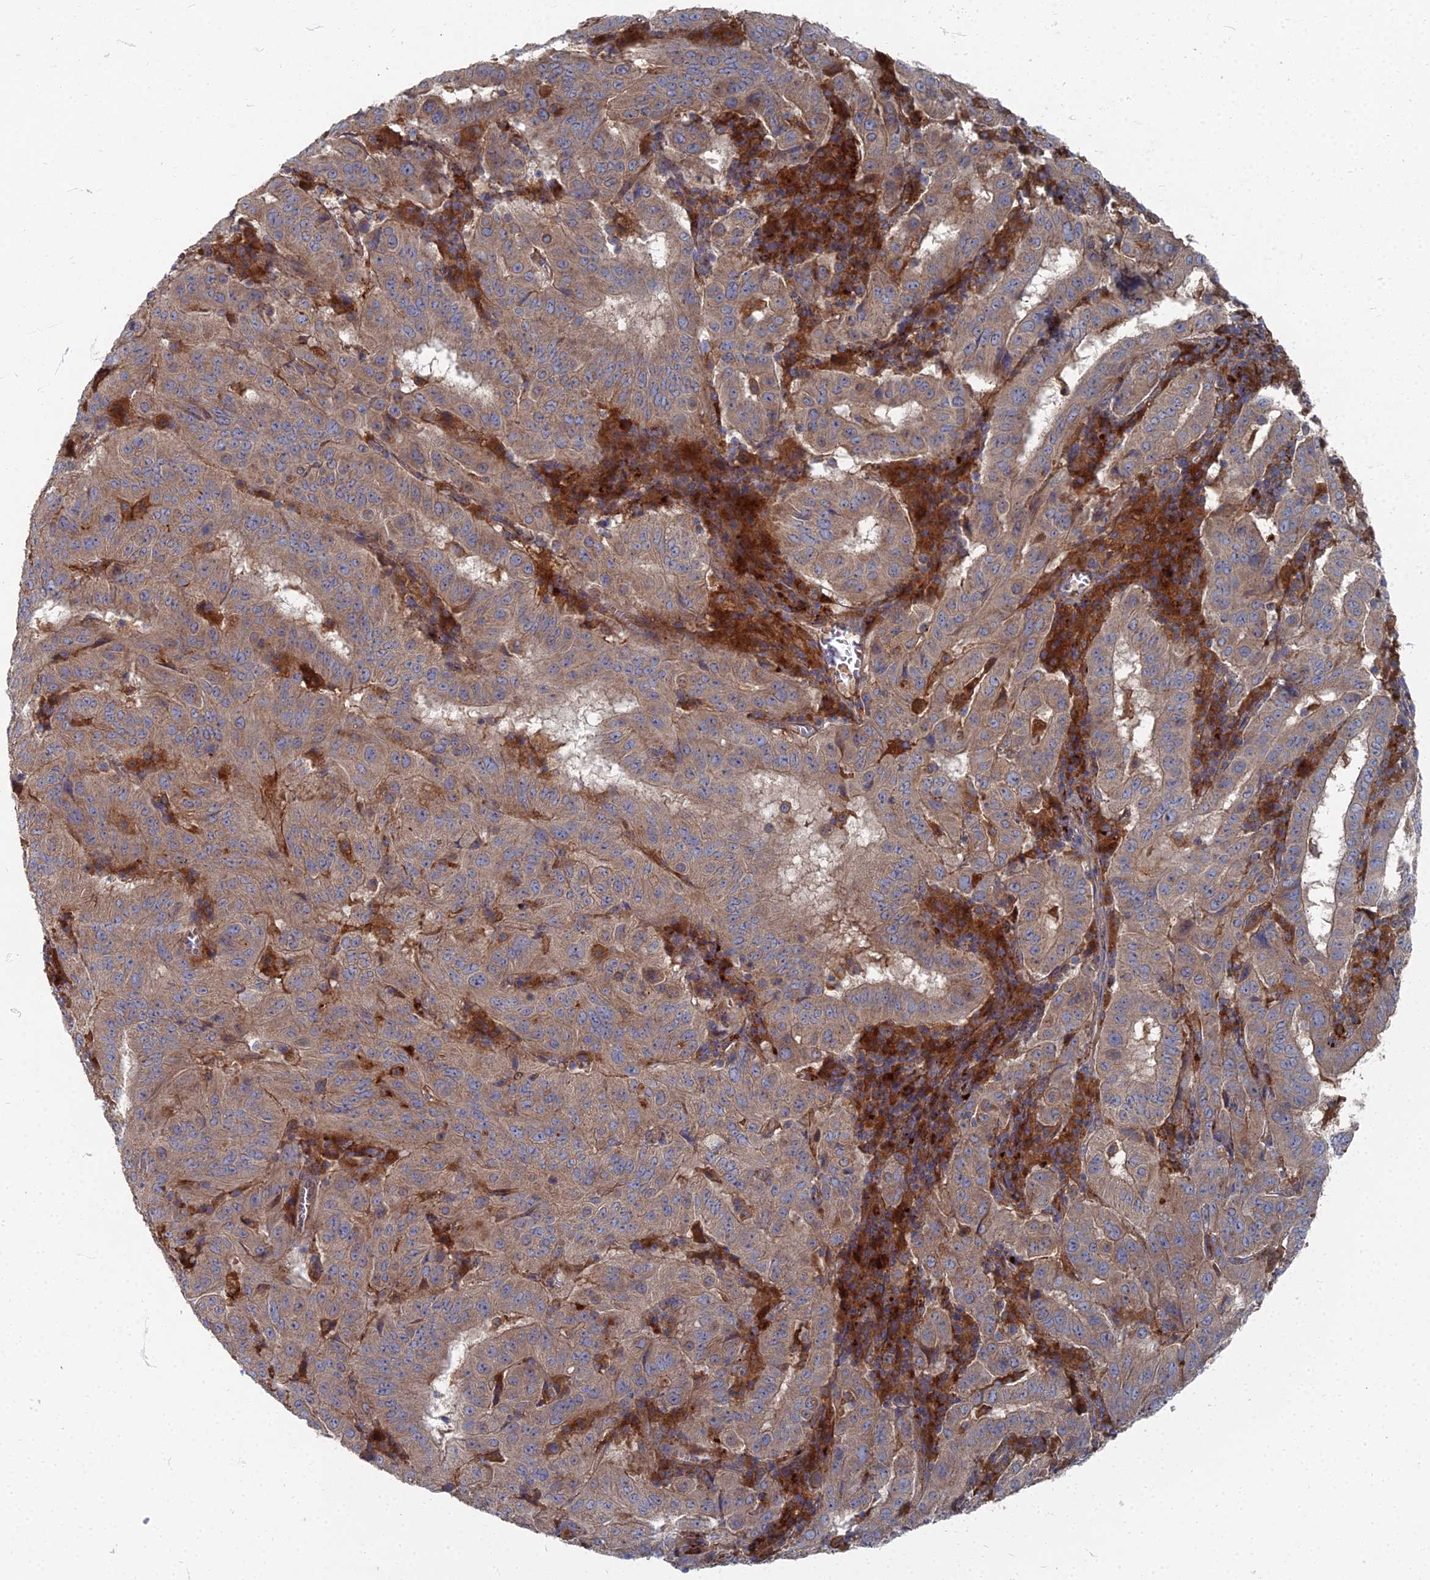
{"staining": {"intensity": "moderate", "quantity": ">75%", "location": "cytoplasmic/membranous"}, "tissue": "pancreatic cancer", "cell_type": "Tumor cells", "image_type": "cancer", "snomed": [{"axis": "morphology", "description": "Adenocarcinoma, NOS"}, {"axis": "topography", "description": "Pancreas"}], "caption": "IHC staining of pancreatic adenocarcinoma, which exhibits medium levels of moderate cytoplasmic/membranous positivity in about >75% of tumor cells indicating moderate cytoplasmic/membranous protein positivity. The staining was performed using DAB (brown) for protein detection and nuclei were counterstained in hematoxylin (blue).", "gene": "PPCDC", "patient": {"sex": "male", "age": 63}}